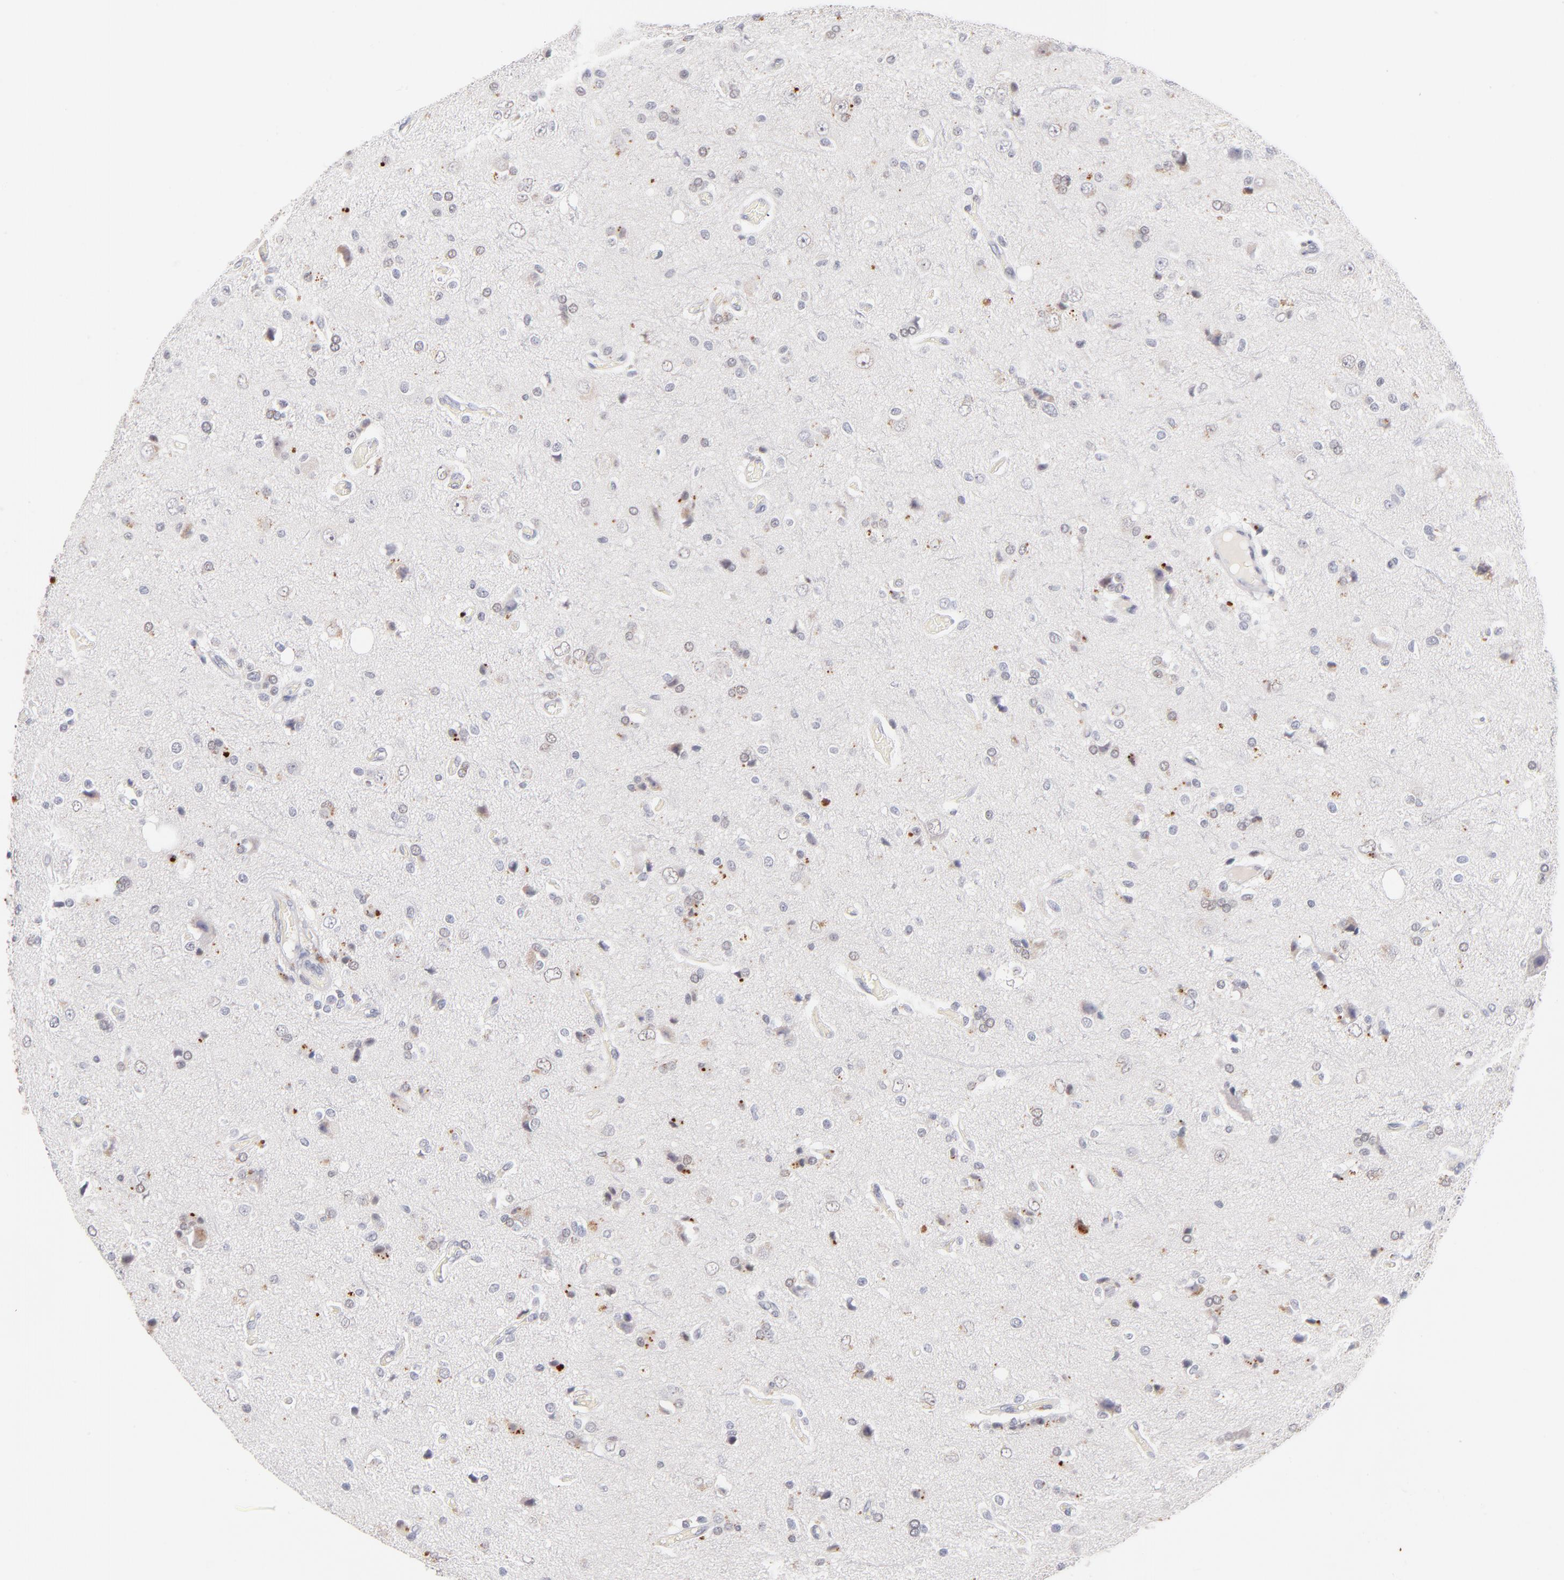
{"staining": {"intensity": "negative", "quantity": "none", "location": "none"}, "tissue": "glioma", "cell_type": "Tumor cells", "image_type": "cancer", "snomed": [{"axis": "morphology", "description": "Glioma, malignant, High grade"}, {"axis": "topography", "description": "Brain"}], "caption": "The immunohistochemistry histopathology image has no significant staining in tumor cells of glioma tissue. The staining is performed using DAB (3,3'-diaminobenzidine) brown chromogen with nuclei counter-stained in using hematoxylin.", "gene": "PARP1", "patient": {"sex": "male", "age": 47}}